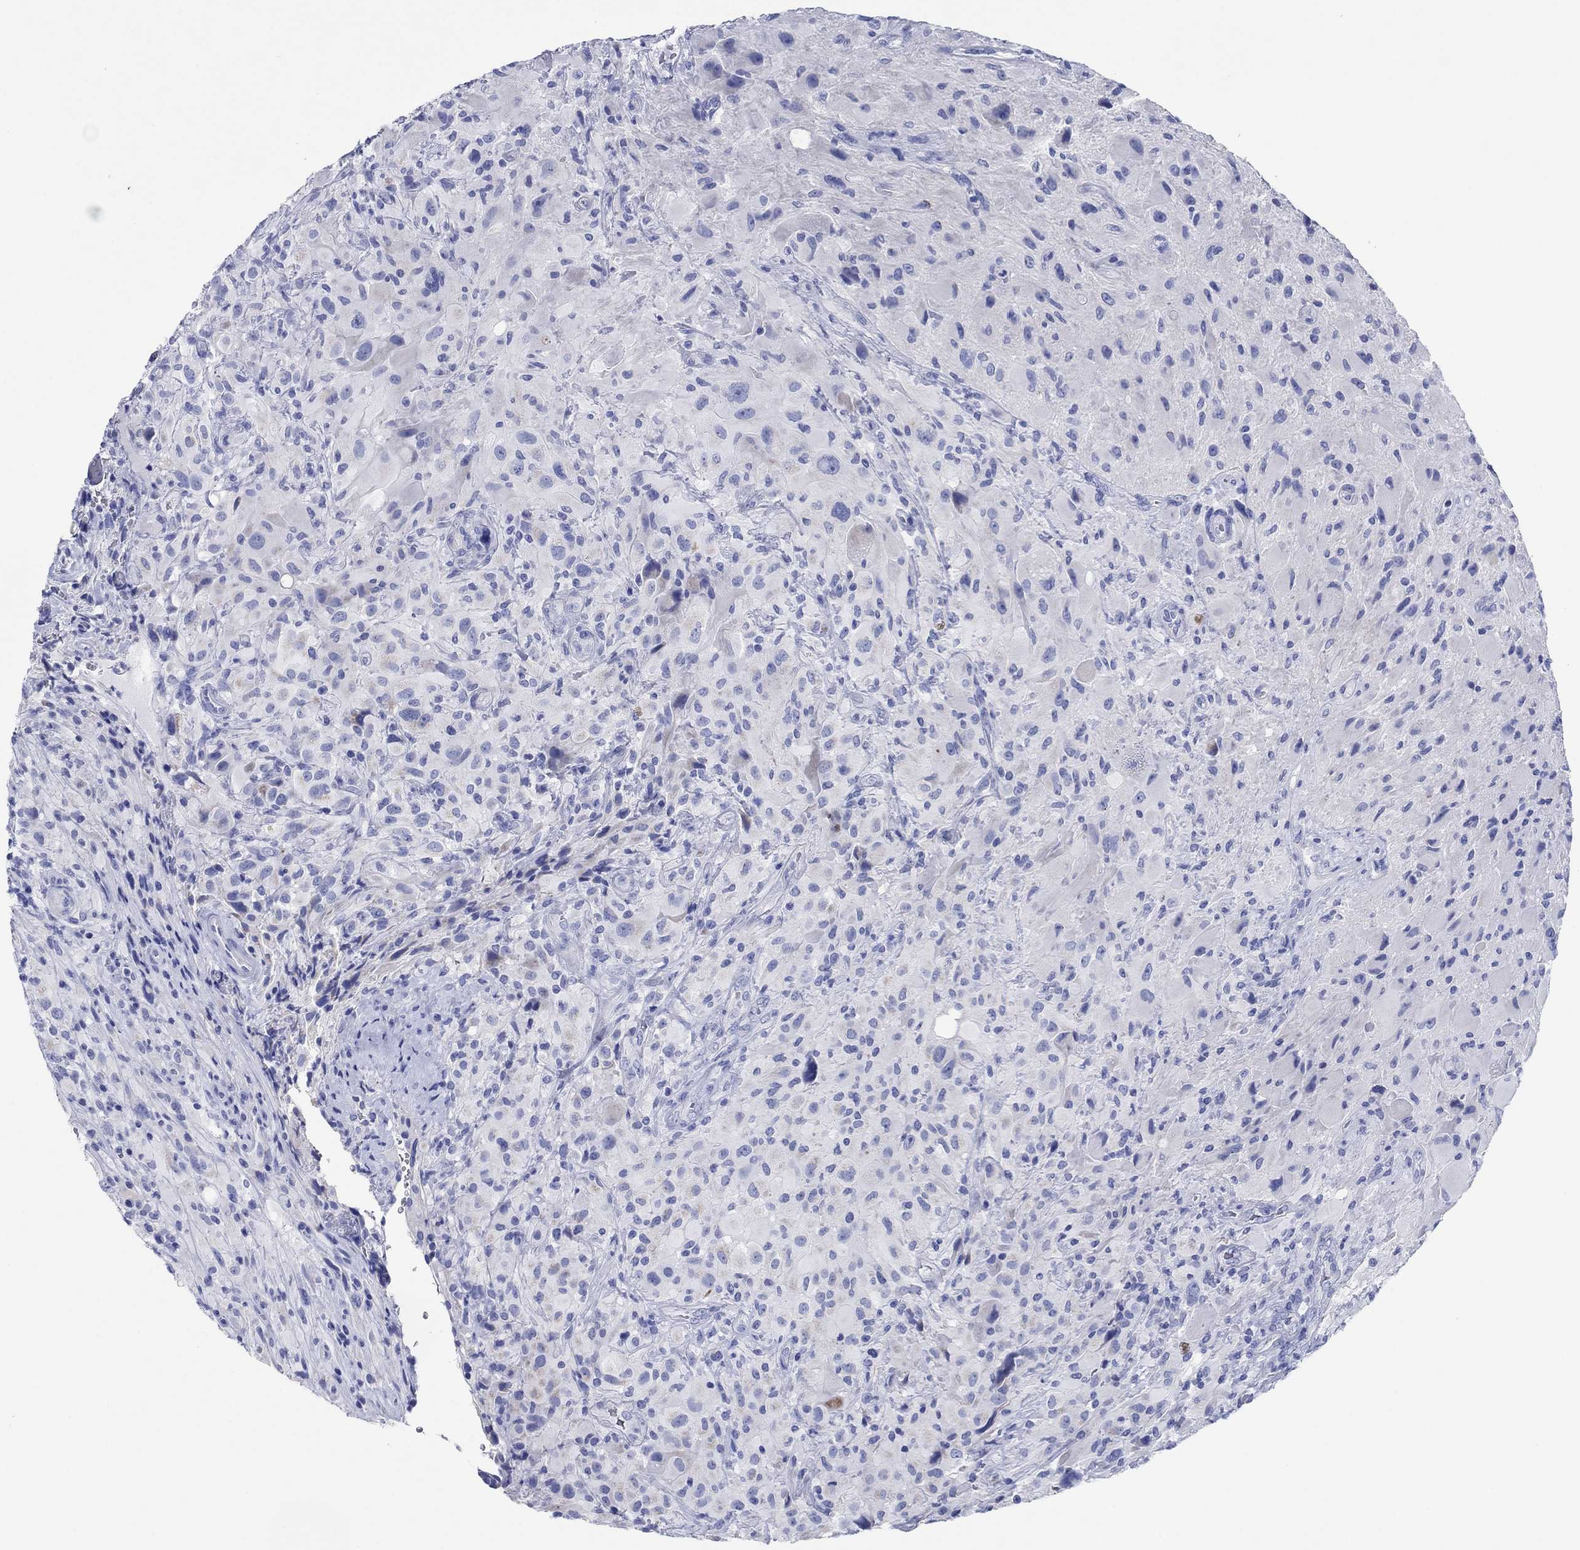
{"staining": {"intensity": "negative", "quantity": "none", "location": "none"}, "tissue": "glioma", "cell_type": "Tumor cells", "image_type": "cancer", "snomed": [{"axis": "morphology", "description": "Glioma, malignant, High grade"}, {"axis": "topography", "description": "Cerebral cortex"}], "caption": "An immunohistochemistry micrograph of glioma is shown. There is no staining in tumor cells of glioma.", "gene": "HCRT", "patient": {"sex": "male", "age": 35}}